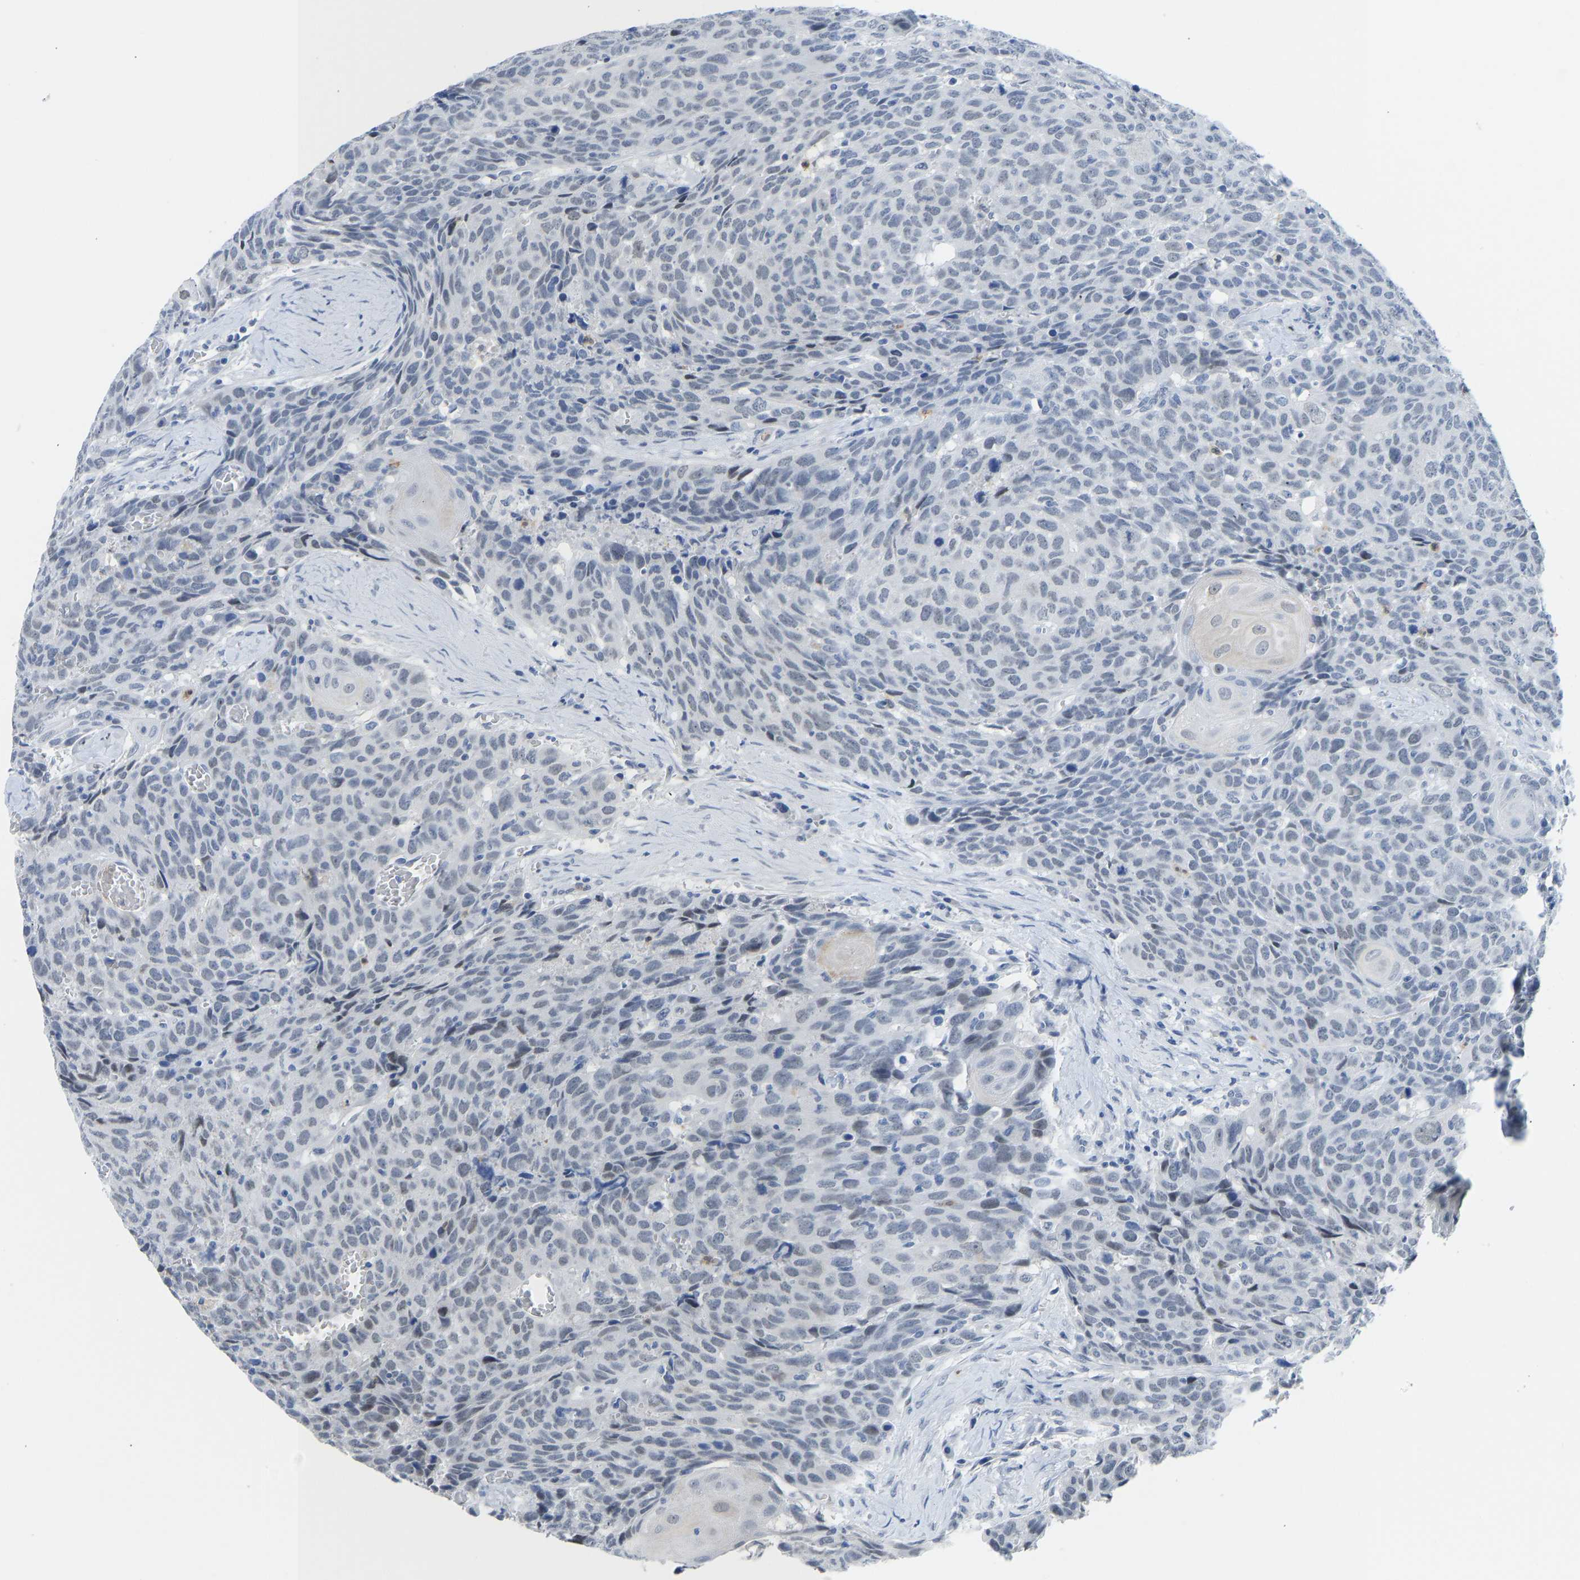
{"staining": {"intensity": "negative", "quantity": "none", "location": "none"}, "tissue": "head and neck cancer", "cell_type": "Tumor cells", "image_type": "cancer", "snomed": [{"axis": "morphology", "description": "Squamous cell carcinoma, NOS"}, {"axis": "topography", "description": "Head-Neck"}], "caption": "A histopathology image of human squamous cell carcinoma (head and neck) is negative for staining in tumor cells.", "gene": "TXNDC2", "patient": {"sex": "male", "age": 66}}